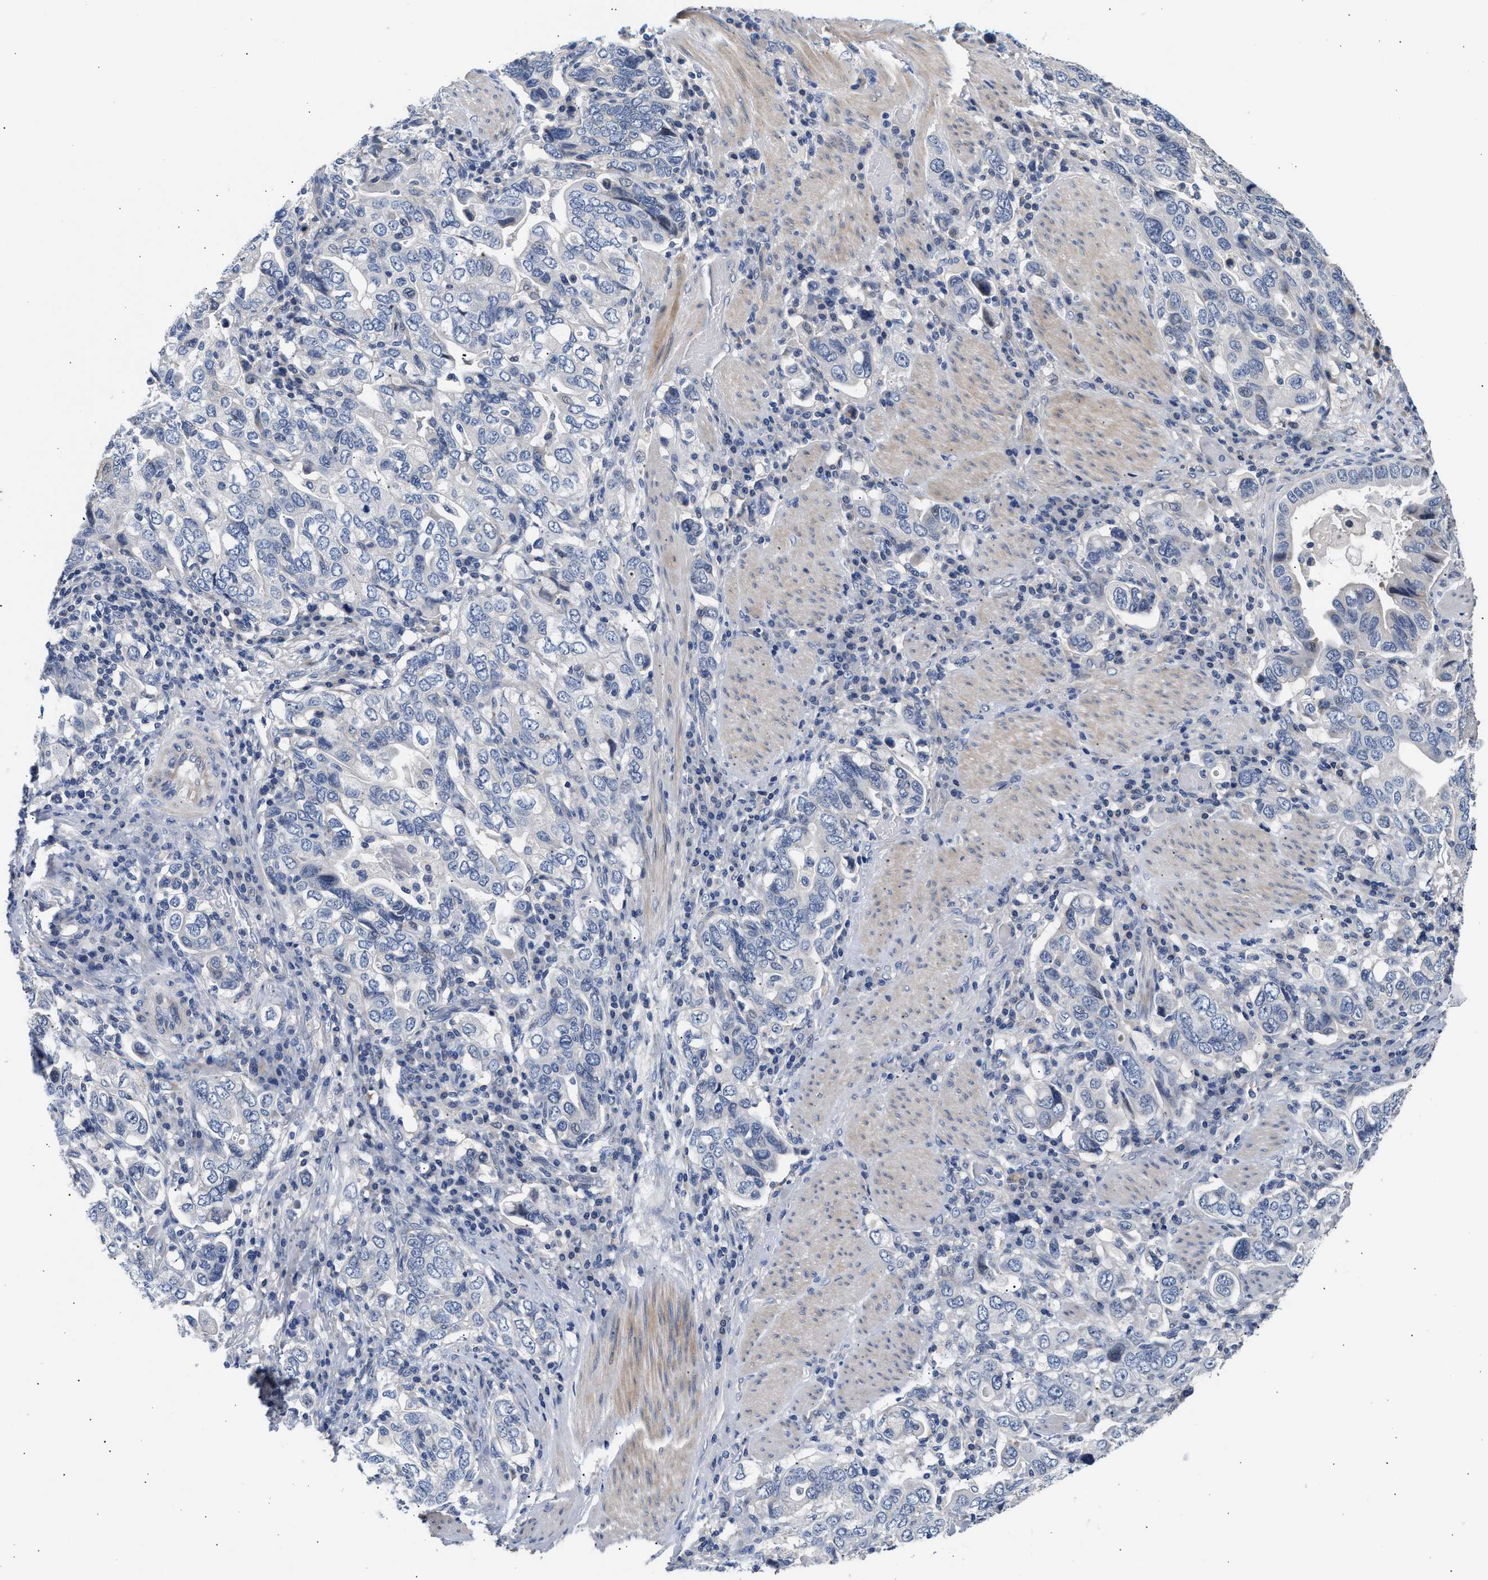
{"staining": {"intensity": "negative", "quantity": "none", "location": "none"}, "tissue": "stomach cancer", "cell_type": "Tumor cells", "image_type": "cancer", "snomed": [{"axis": "morphology", "description": "Adenocarcinoma, NOS"}, {"axis": "topography", "description": "Stomach, upper"}], "caption": "The image demonstrates no staining of tumor cells in stomach cancer (adenocarcinoma).", "gene": "ACTL7B", "patient": {"sex": "male", "age": 62}}